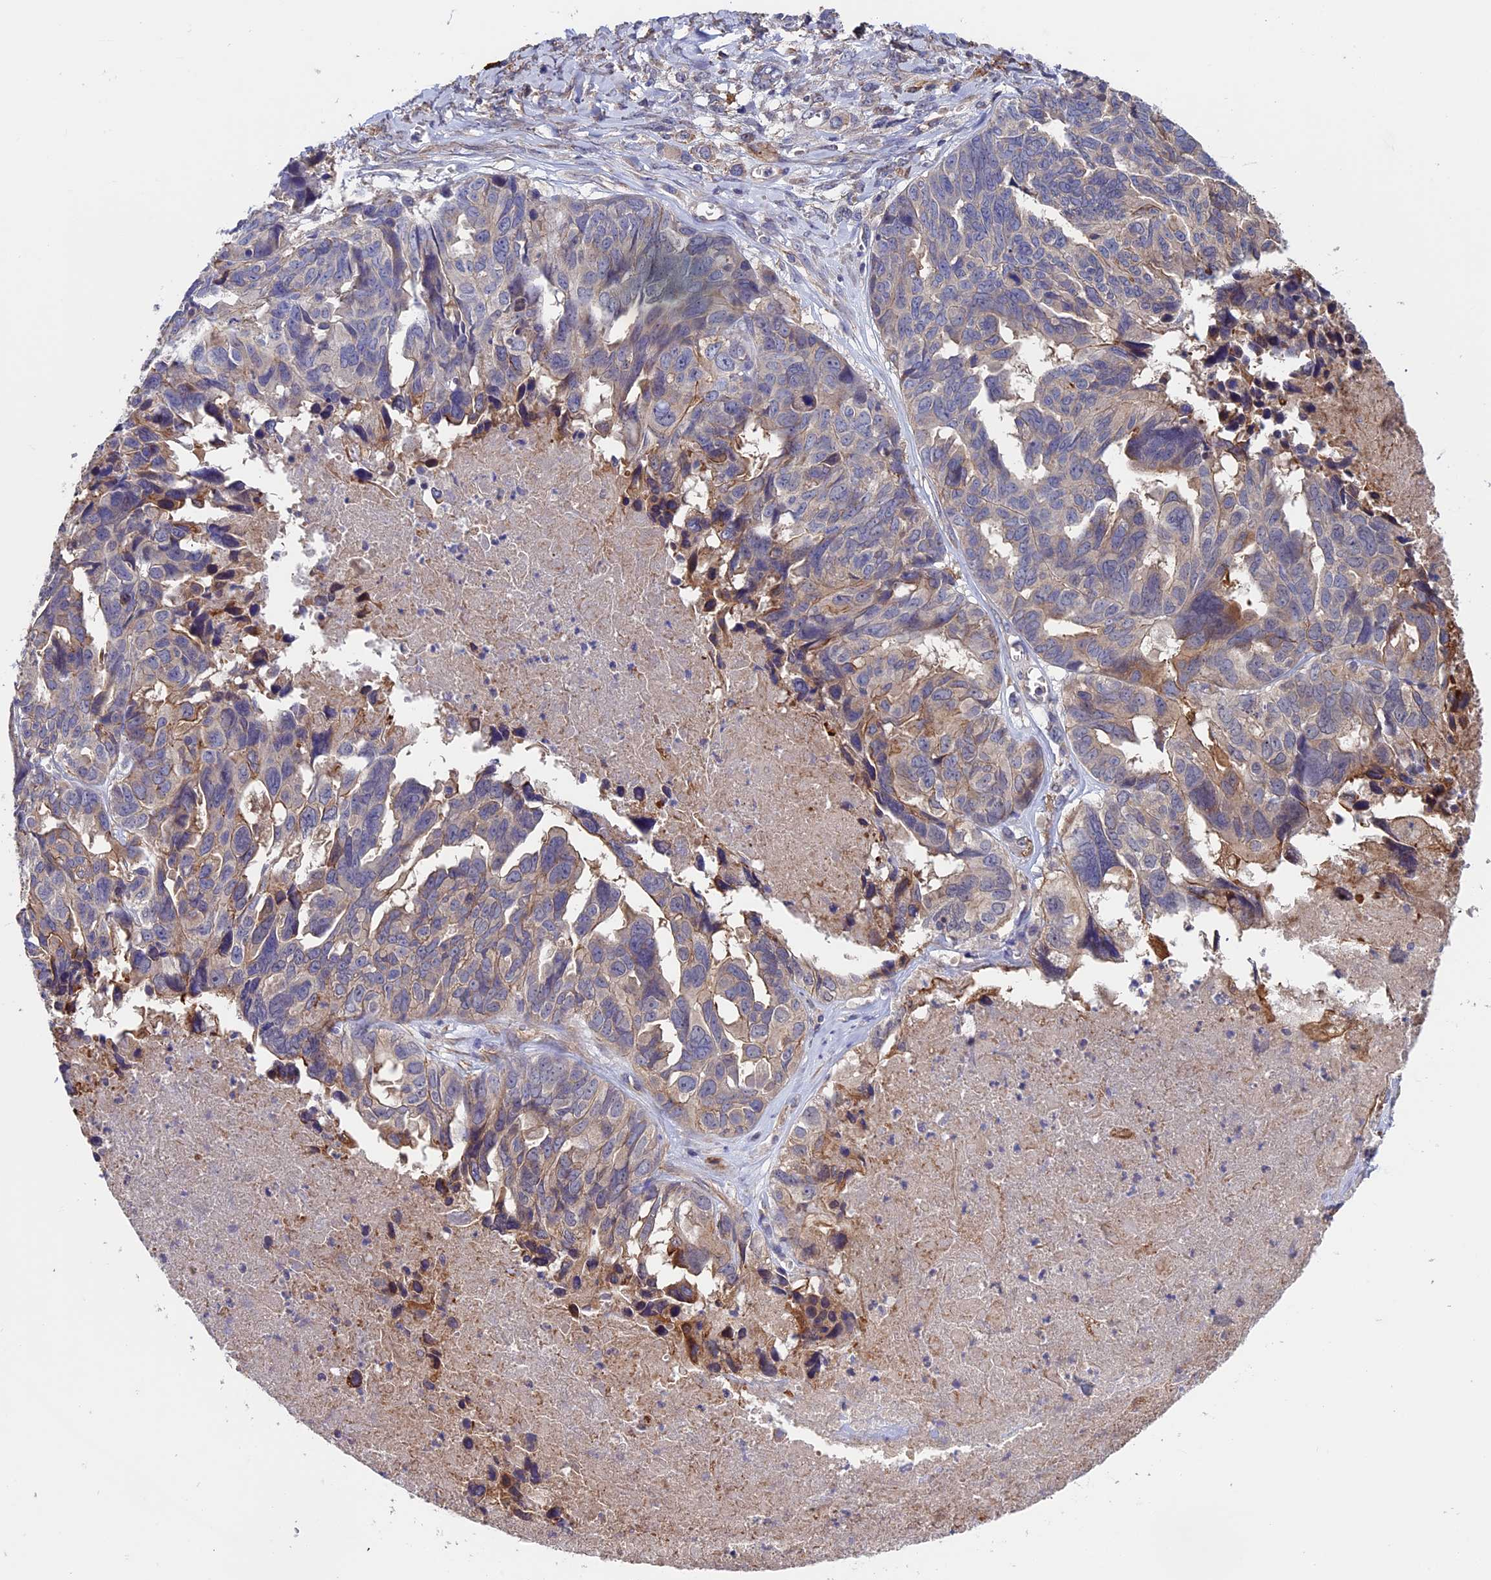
{"staining": {"intensity": "moderate", "quantity": "<25%", "location": "cytoplasmic/membranous"}, "tissue": "ovarian cancer", "cell_type": "Tumor cells", "image_type": "cancer", "snomed": [{"axis": "morphology", "description": "Cystadenocarcinoma, serous, NOS"}, {"axis": "topography", "description": "Ovary"}], "caption": "Ovarian serous cystadenocarcinoma stained with immunohistochemistry (IHC) exhibits moderate cytoplasmic/membranous positivity in about <25% of tumor cells. (brown staining indicates protein expression, while blue staining denotes nuclei).", "gene": "SLC9A5", "patient": {"sex": "female", "age": 79}}